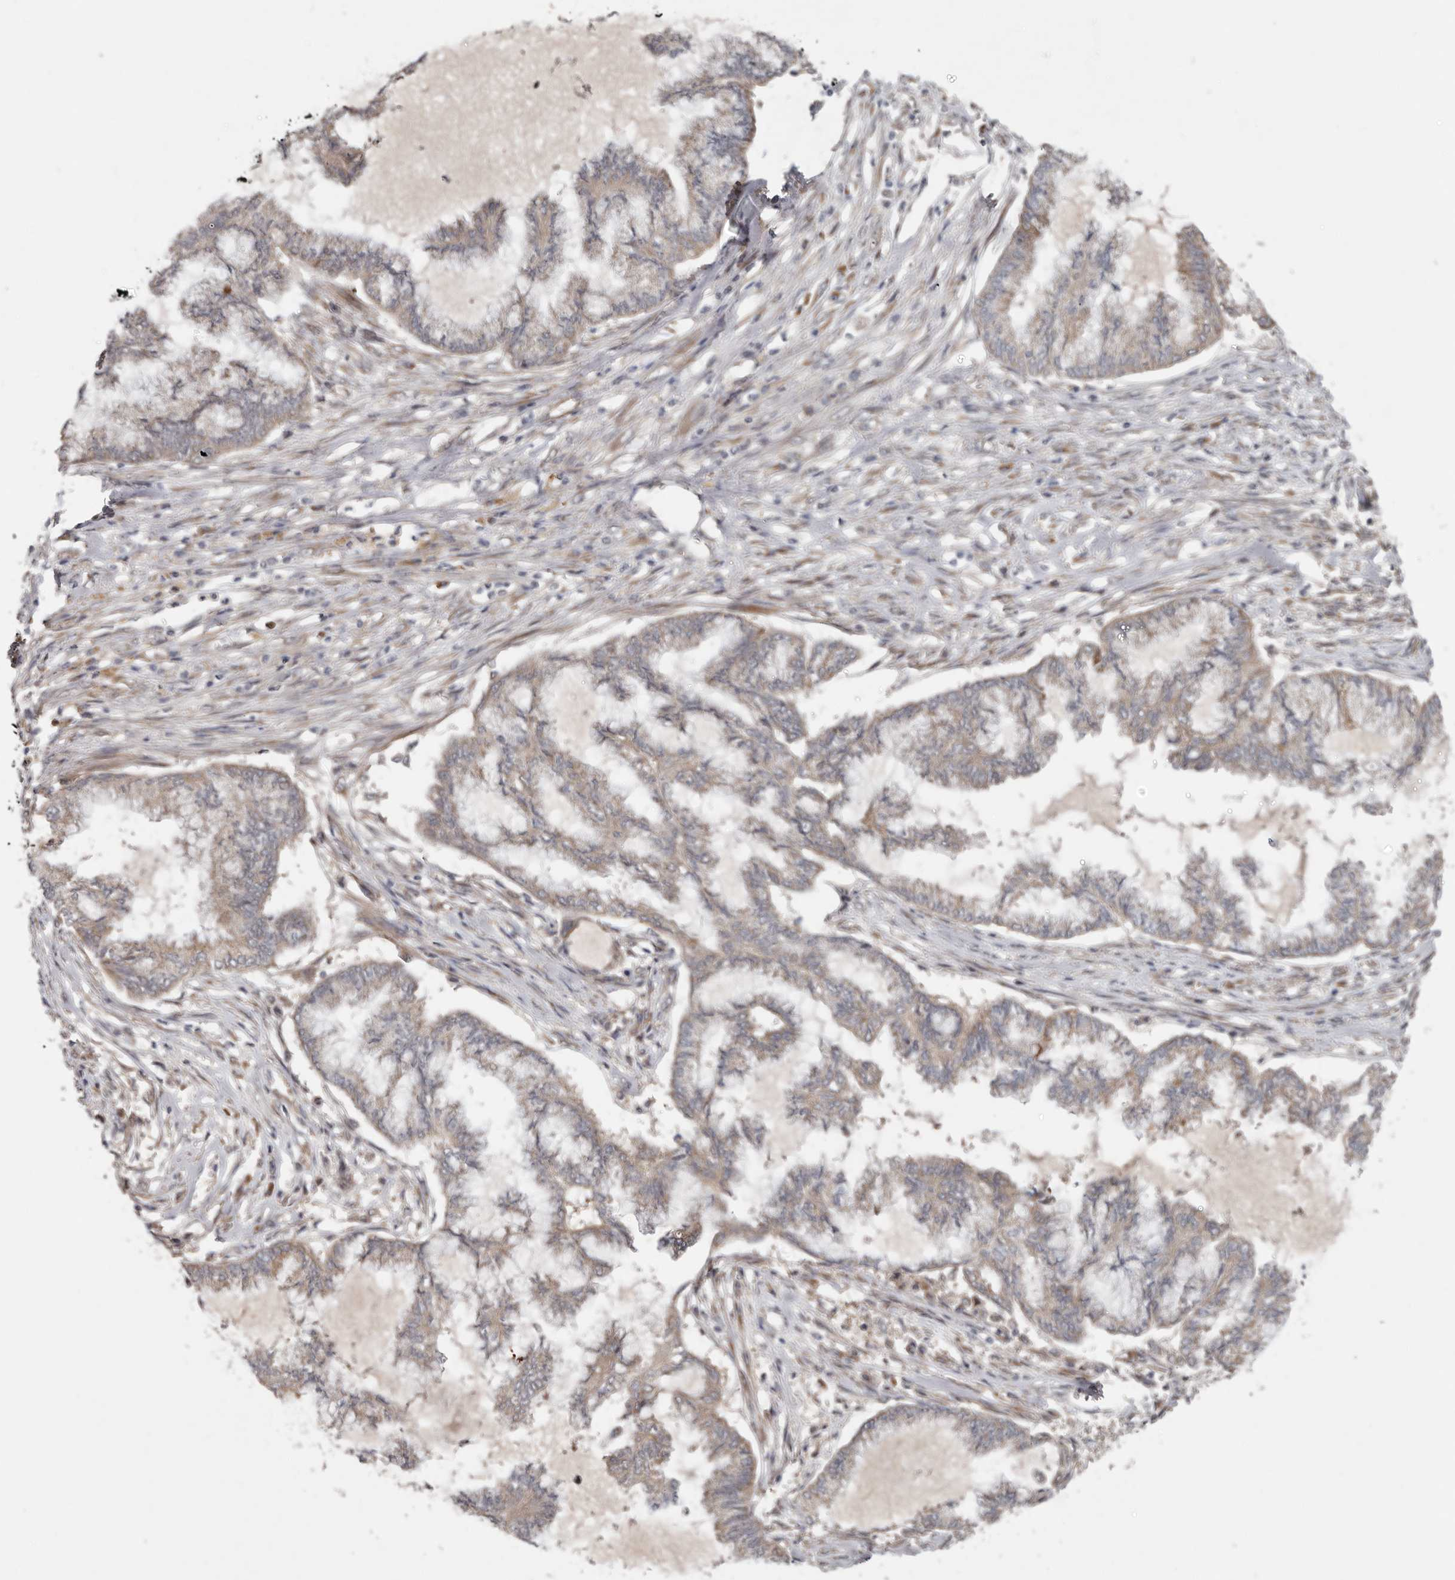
{"staining": {"intensity": "weak", "quantity": ">75%", "location": "cytoplasmic/membranous"}, "tissue": "endometrial cancer", "cell_type": "Tumor cells", "image_type": "cancer", "snomed": [{"axis": "morphology", "description": "Adenocarcinoma, NOS"}, {"axis": "topography", "description": "Endometrium"}], "caption": "A photomicrograph of human endometrial adenocarcinoma stained for a protein exhibits weak cytoplasmic/membranous brown staining in tumor cells.", "gene": "CHML", "patient": {"sex": "female", "age": 86}}